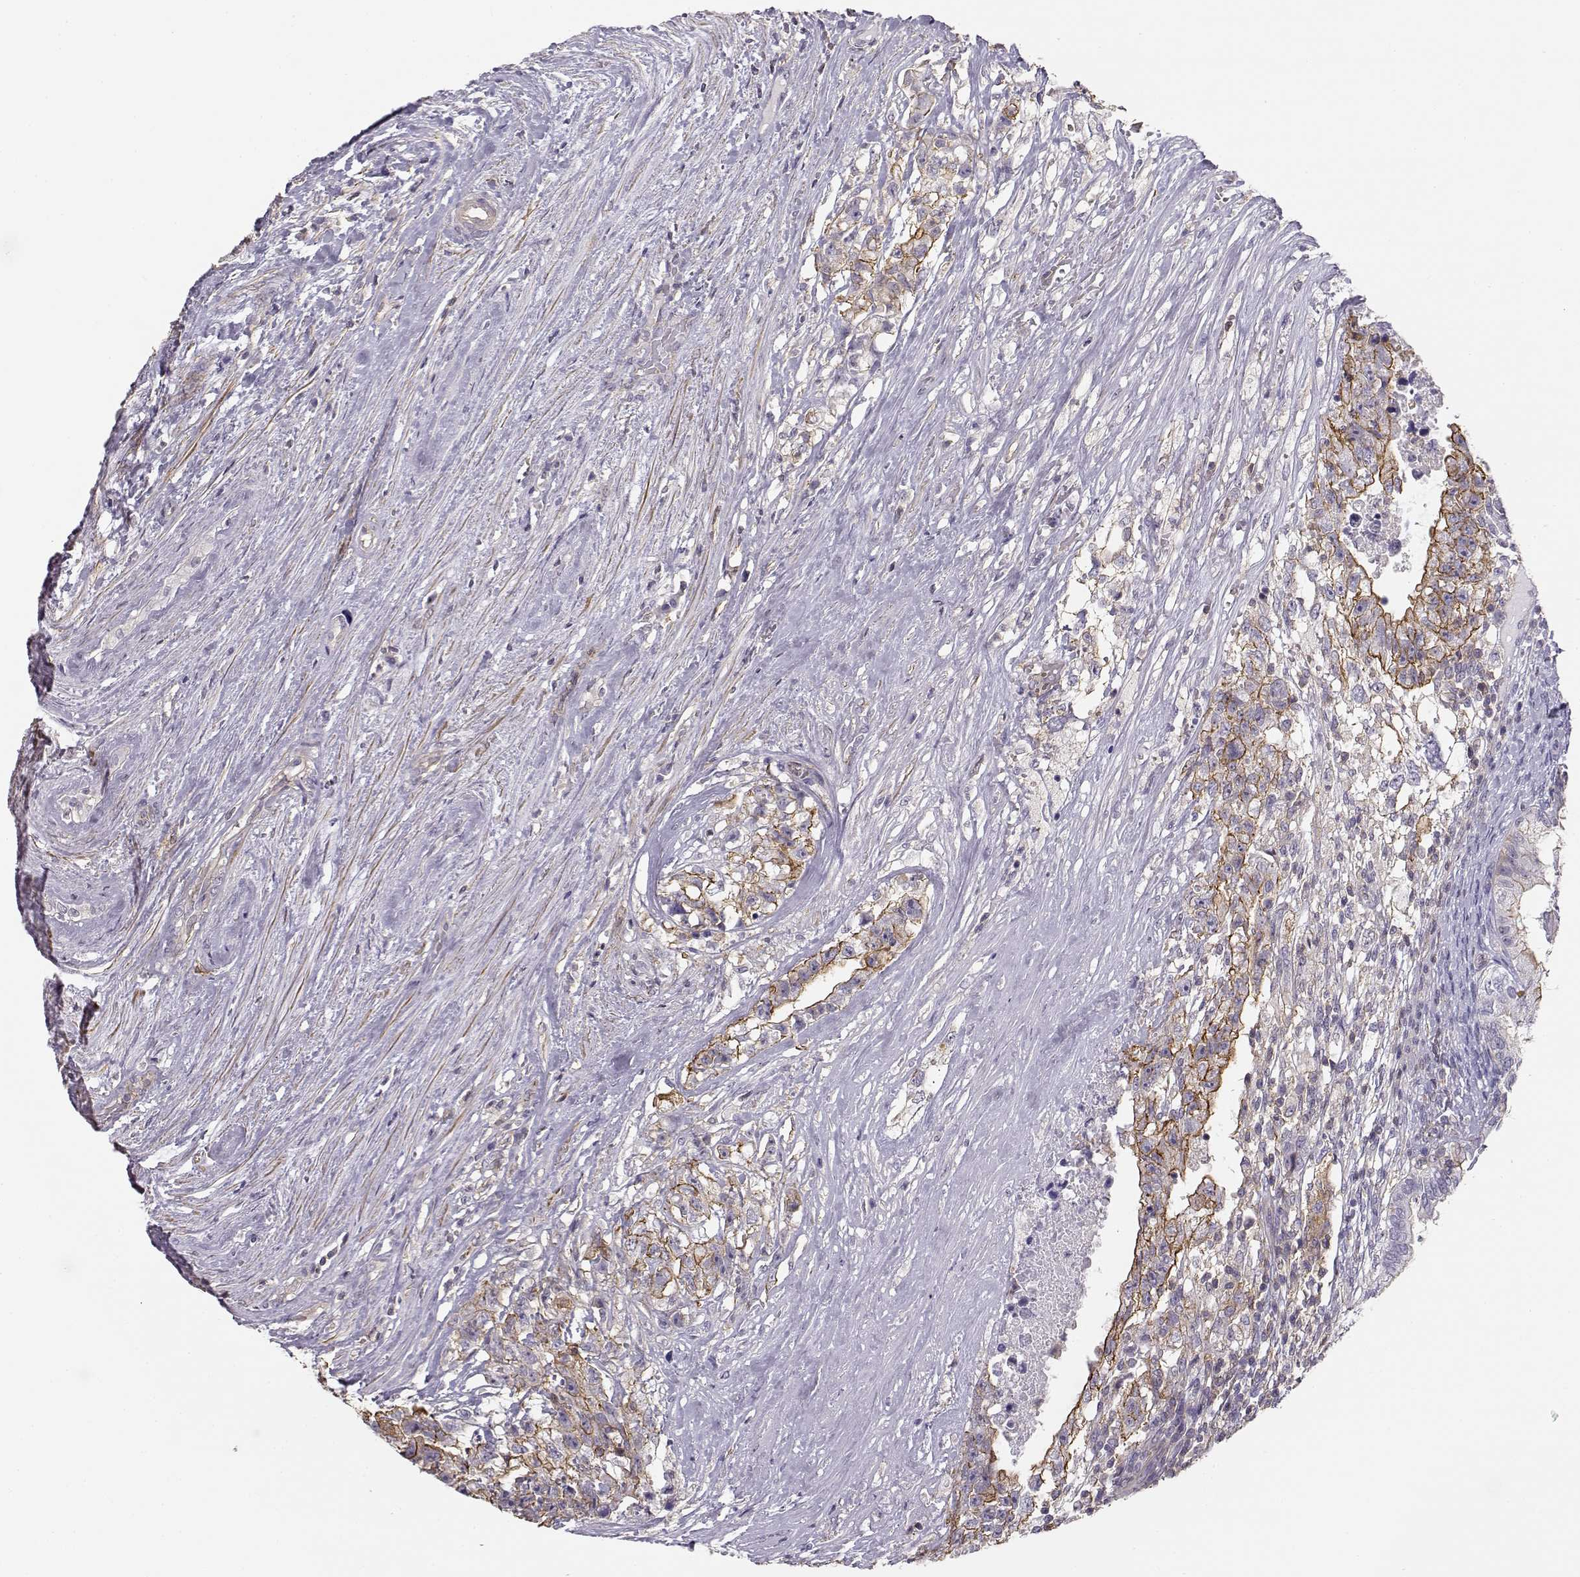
{"staining": {"intensity": "strong", "quantity": "25%-75%", "location": "cytoplasmic/membranous"}, "tissue": "testis cancer", "cell_type": "Tumor cells", "image_type": "cancer", "snomed": [{"axis": "morphology", "description": "Seminoma, NOS"}, {"axis": "morphology", "description": "Carcinoma, Embryonal, NOS"}, {"axis": "topography", "description": "Testis"}], "caption": "Immunohistochemical staining of human testis cancer demonstrates high levels of strong cytoplasmic/membranous expression in approximately 25%-75% of tumor cells.", "gene": "DAPL1", "patient": {"sex": "male", "age": 41}}